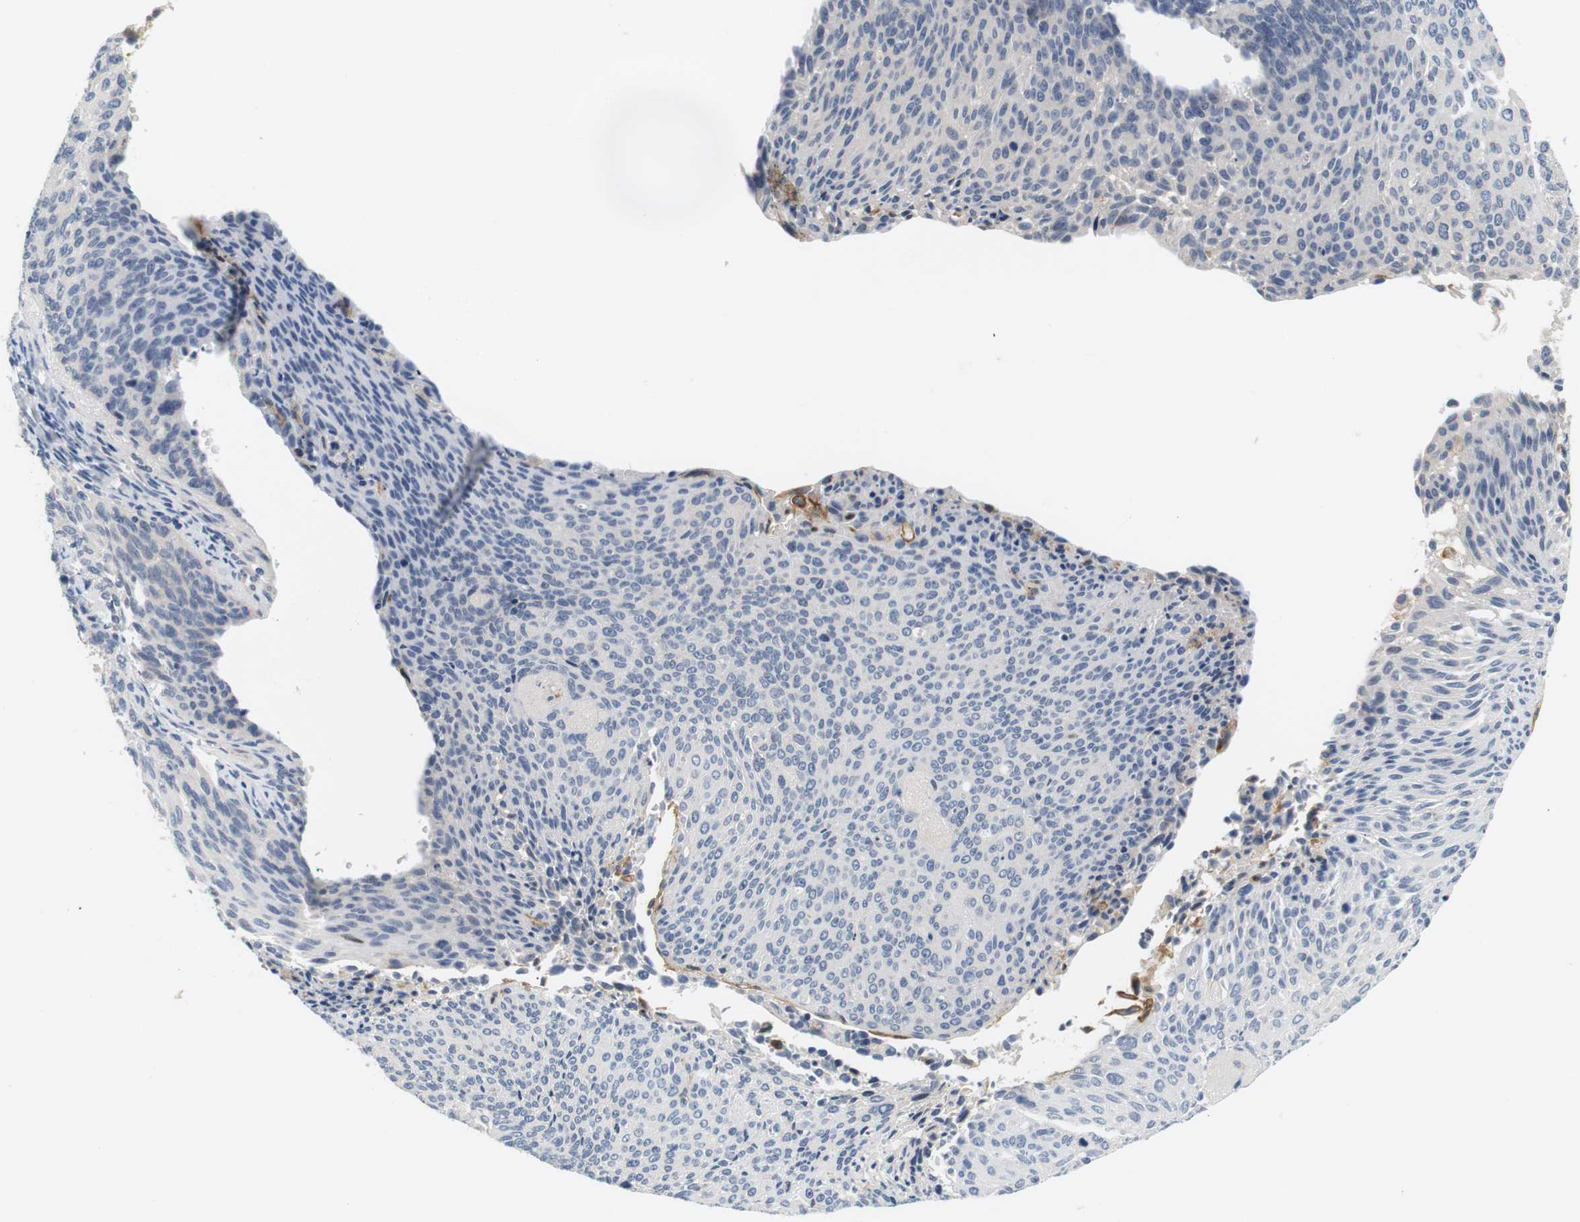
{"staining": {"intensity": "negative", "quantity": "none", "location": "none"}, "tissue": "cervical cancer", "cell_type": "Tumor cells", "image_type": "cancer", "snomed": [{"axis": "morphology", "description": "Squamous cell carcinoma, NOS"}, {"axis": "topography", "description": "Cervix"}], "caption": "DAB (3,3'-diaminobenzidine) immunohistochemical staining of human cervical squamous cell carcinoma shows no significant expression in tumor cells.", "gene": "EVA1C", "patient": {"sex": "female", "age": 55}}